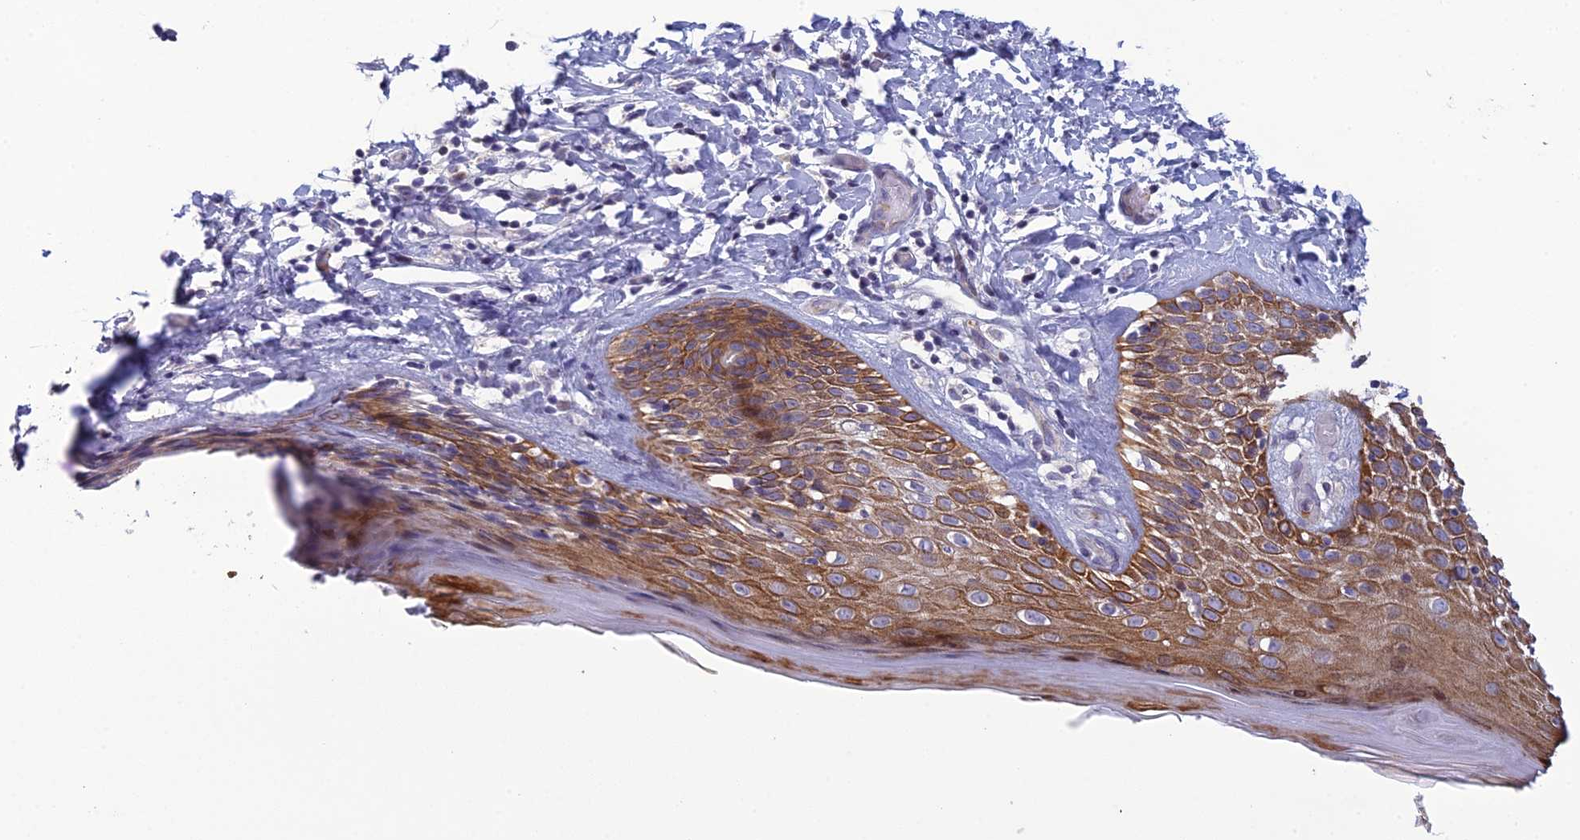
{"staining": {"intensity": "strong", "quantity": ">75%", "location": "cytoplasmic/membranous,nuclear"}, "tissue": "skin", "cell_type": "Epidermal cells", "image_type": "normal", "snomed": [{"axis": "morphology", "description": "Normal tissue, NOS"}, {"axis": "topography", "description": "Adipose tissue"}, {"axis": "topography", "description": "Vascular tissue"}, {"axis": "topography", "description": "Vulva"}, {"axis": "topography", "description": "Peripheral nerve tissue"}], "caption": "Skin stained for a protein reveals strong cytoplasmic/membranous,nuclear positivity in epidermal cells. Immunohistochemistry (ihc) stains the protein of interest in brown and the nuclei are stained blue.", "gene": "TMEM134", "patient": {"sex": "female", "age": 86}}